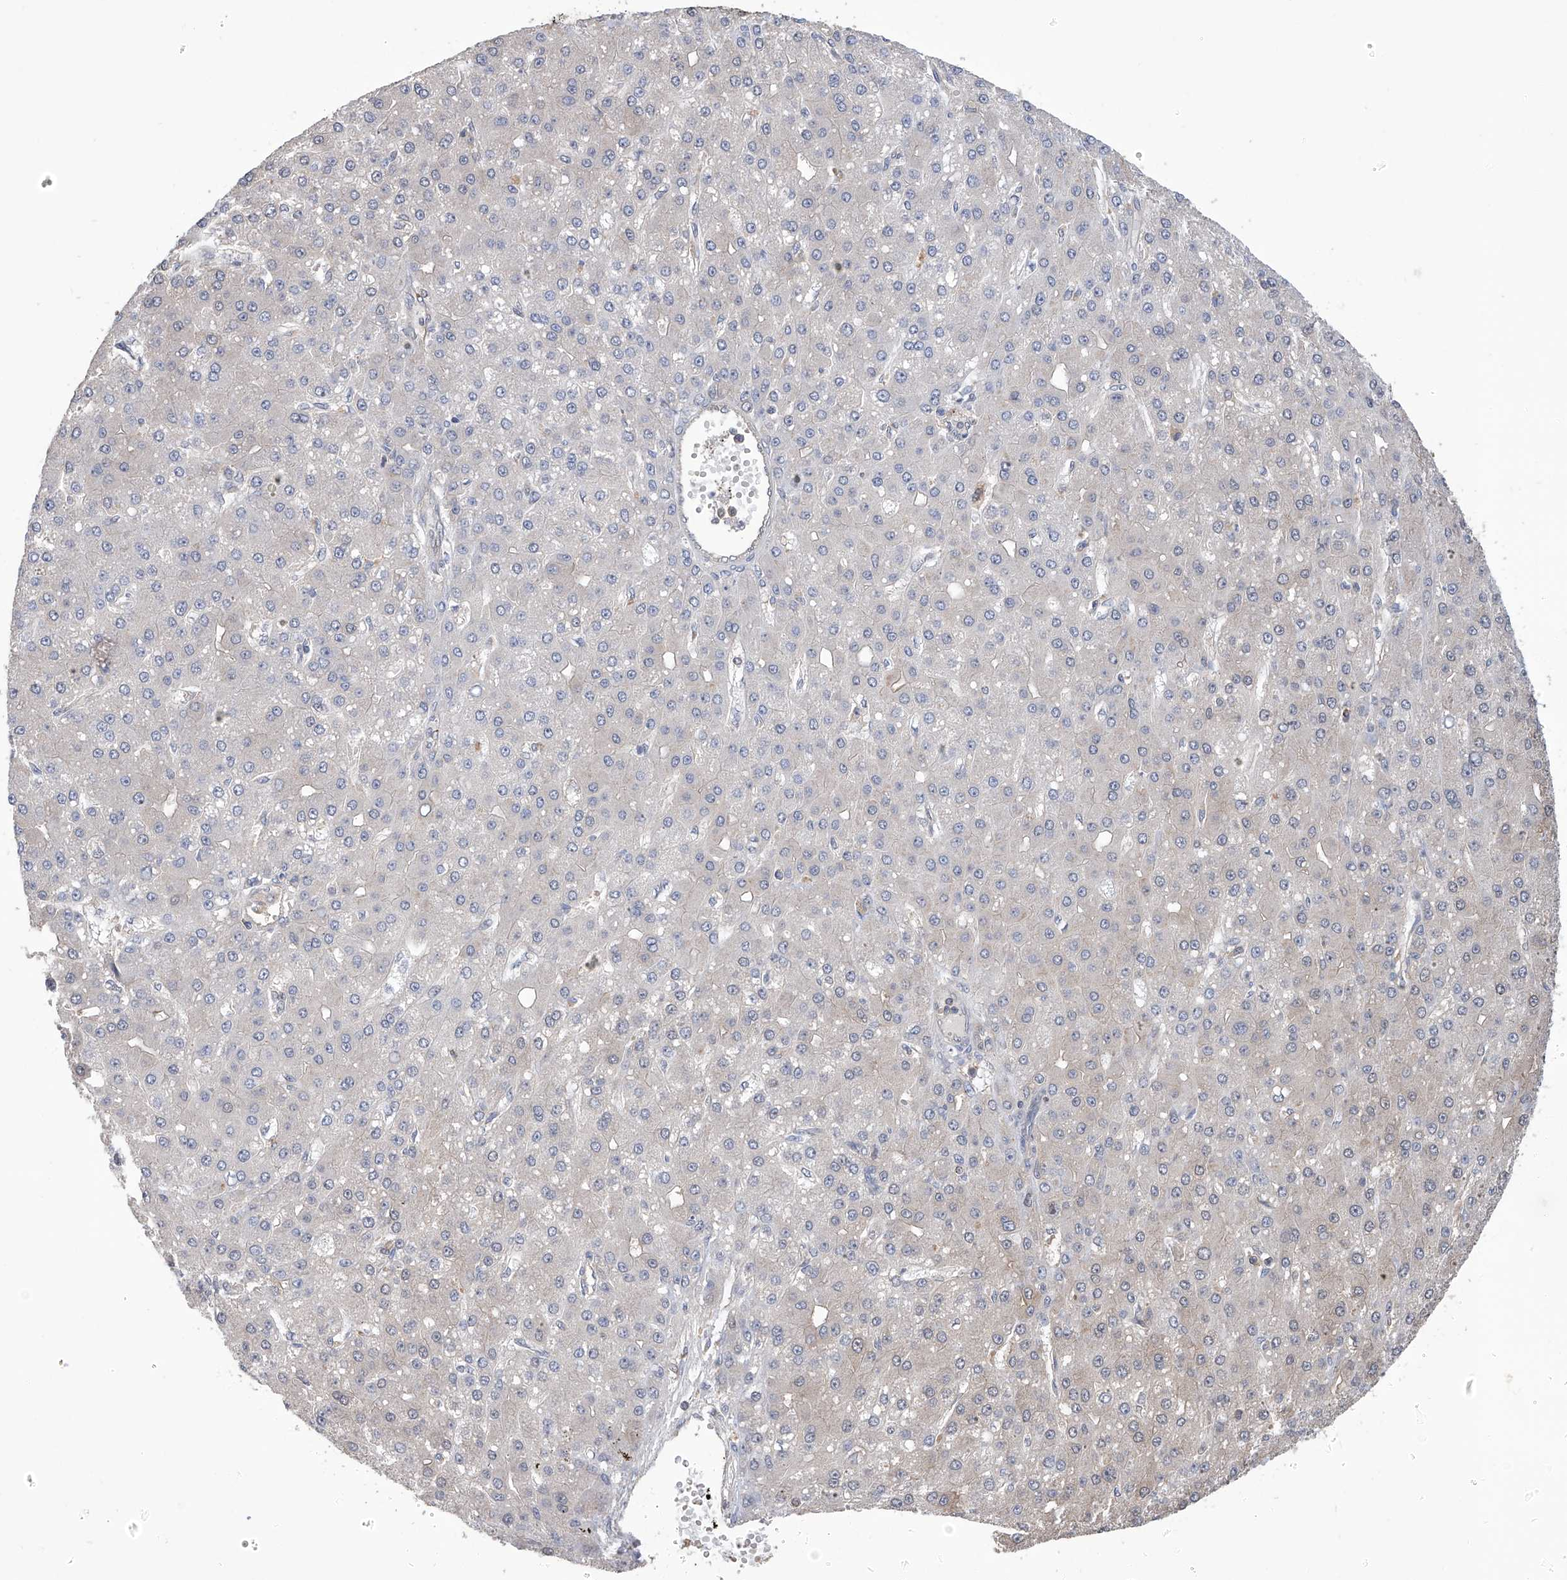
{"staining": {"intensity": "weak", "quantity": "<25%", "location": "cytoplasmic/membranous"}, "tissue": "liver cancer", "cell_type": "Tumor cells", "image_type": "cancer", "snomed": [{"axis": "morphology", "description": "Carcinoma, Hepatocellular, NOS"}, {"axis": "topography", "description": "Liver"}], "caption": "Tumor cells are negative for brown protein staining in liver cancer (hepatocellular carcinoma).", "gene": "NUDT17", "patient": {"sex": "male", "age": 67}}